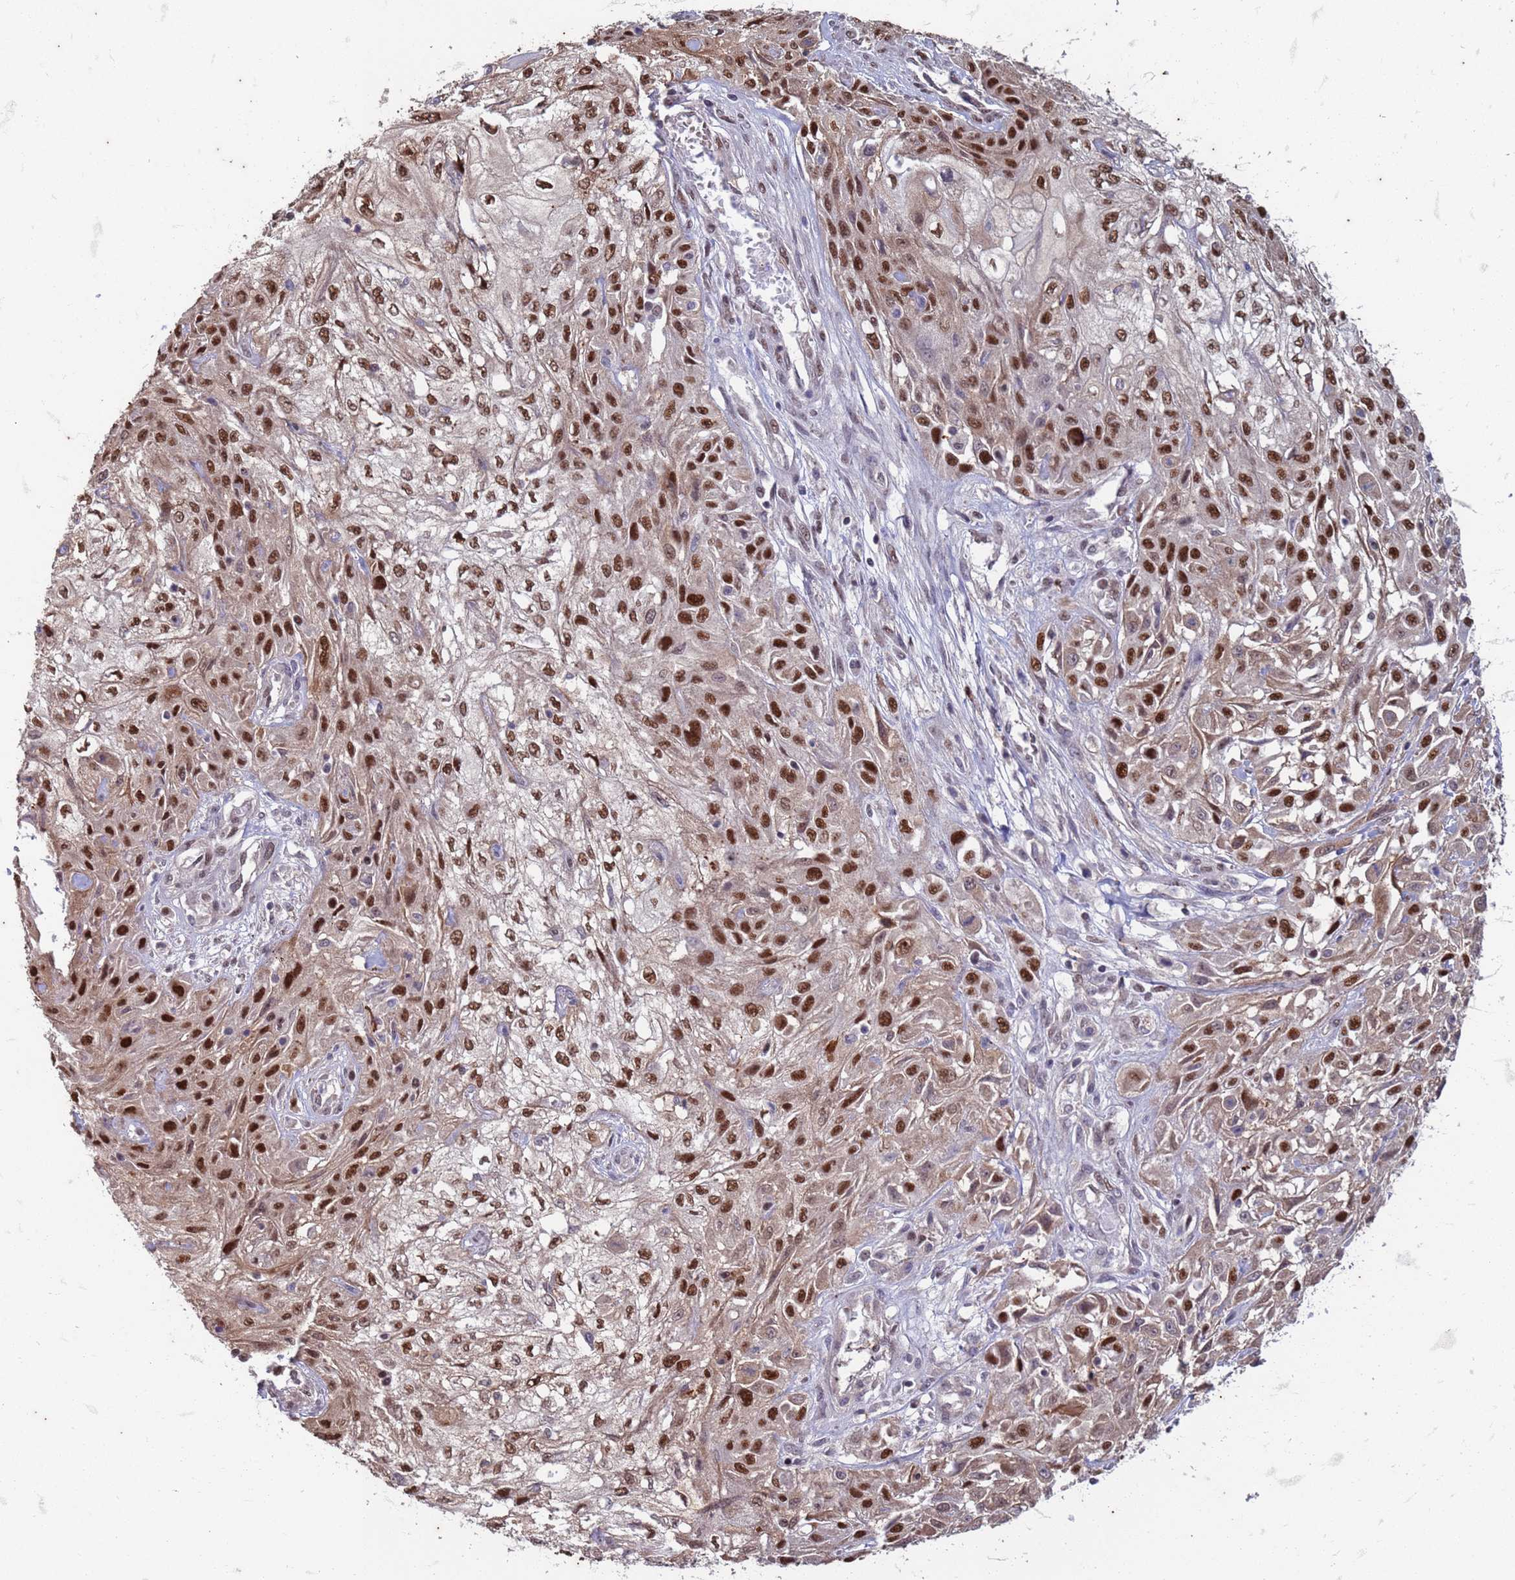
{"staining": {"intensity": "strong", "quantity": ">75%", "location": "nuclear"}, "tissue": "skin cancer", "cell_type": "Tumor cells", "image_type": "cancer", "snomed": [{"axis": "morphology", "description": "Squamous cell carcinoma, NOS"}, {"axis": "morphology", "description": "Squamous cell carcinoma, metastatic, NOS"}, {"axis": "topography", "description": "Skin"}, {"axis": "topography", "description": "Lymph node"}], "caption": "Skin squamous cell carcinoma stained with immunohistochemistry demonstrates strong nuclear staining in approximately >75% of tumor cells.", "gene": "TRMT6", "patient": {"sex": "male", "age": 75}}